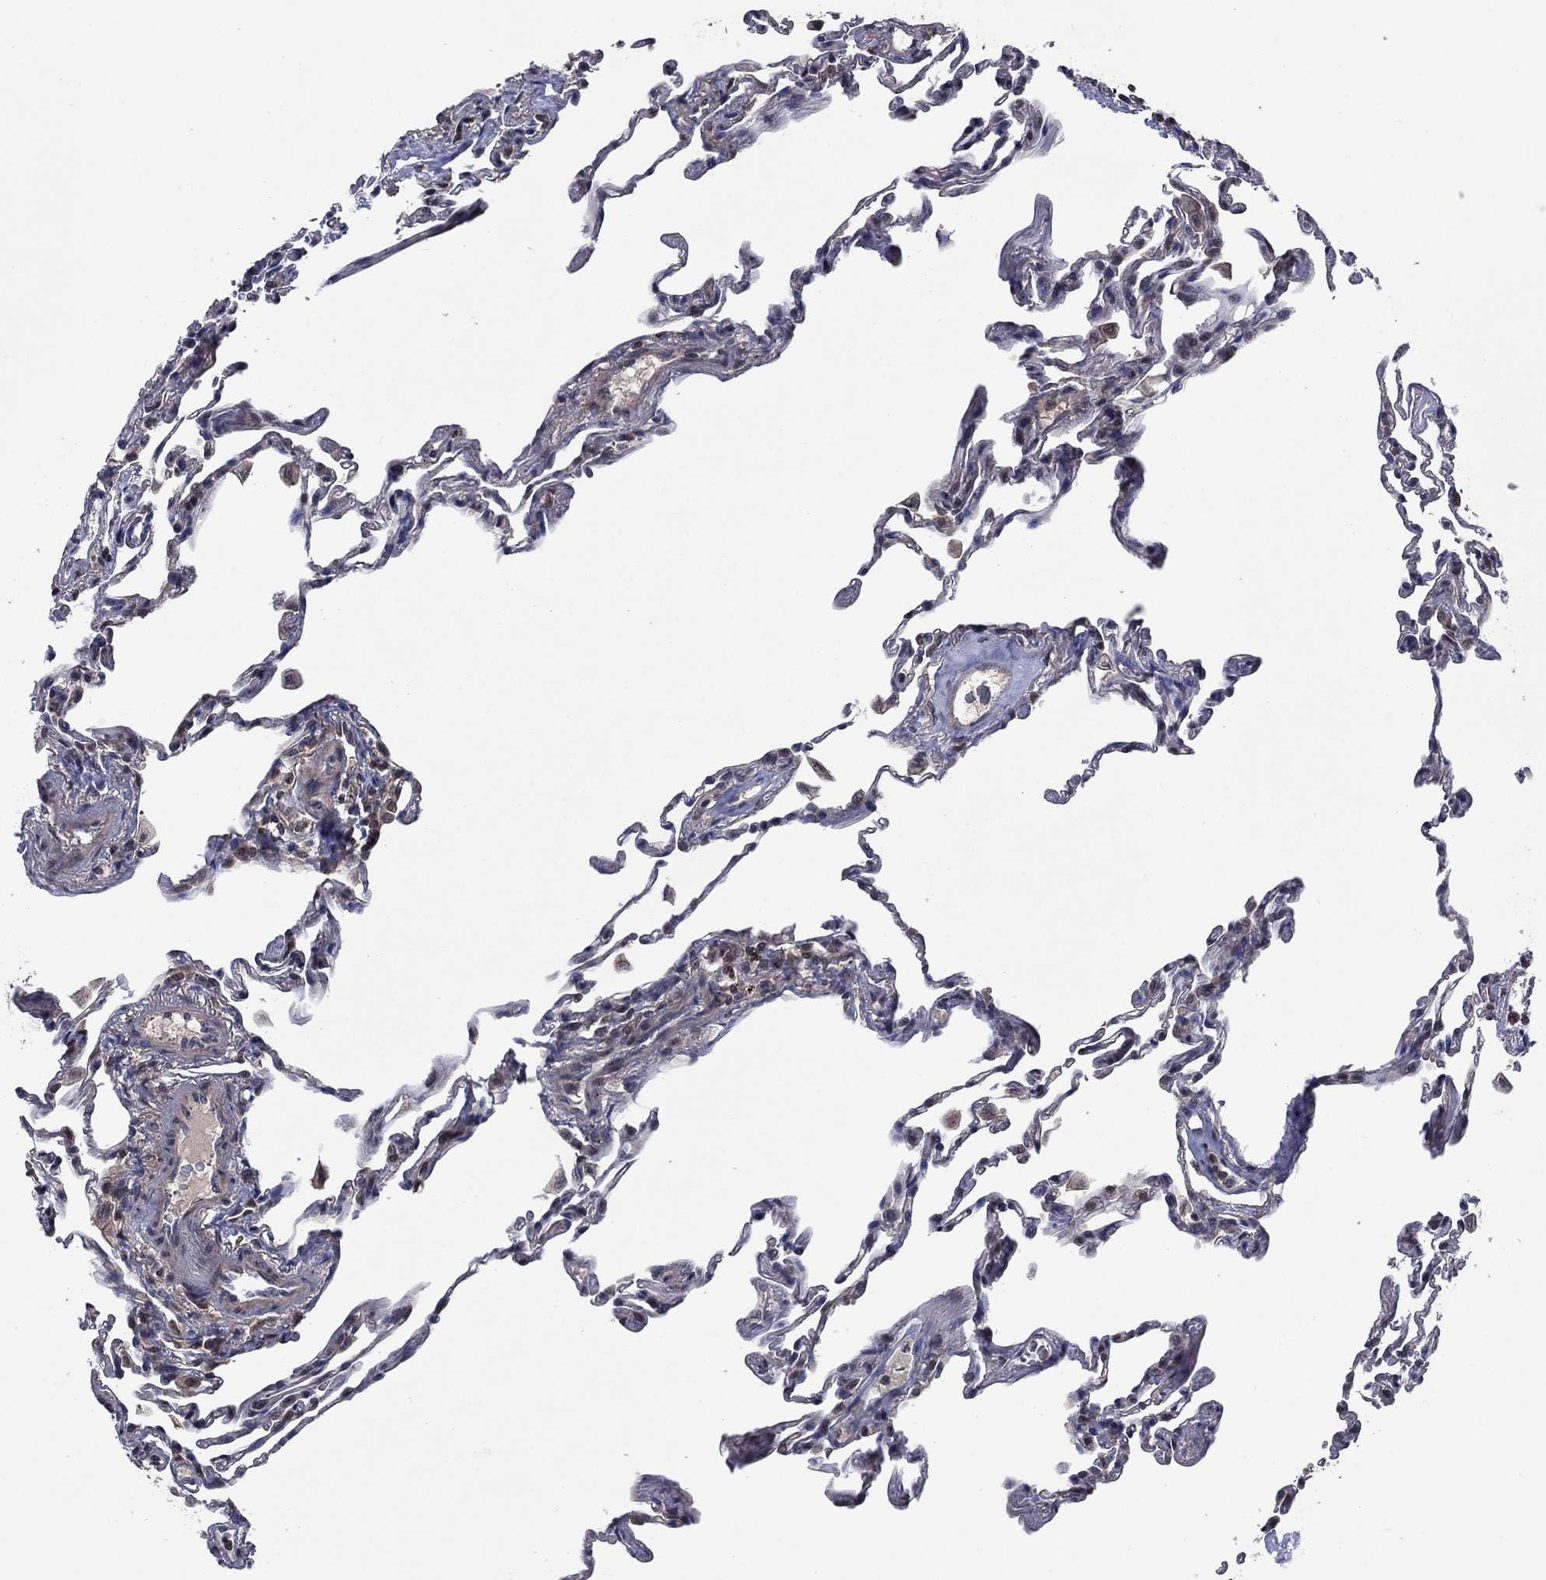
{"staining": {"intensity": "negative", "quantity": "none", "location": "none"}, "tissue": "lung", "cell_type": "Alveolar cells", "image_type": "normal", "snomed": [{"axis": "morphology", "description": "Normal tissue, NOS"}, {"axis": "topography", "description": "Lung"}], "caption": "The micrograph reveals no significant positivity in alveolar cells of lung.", "gene": "IAH1", "patient": {"sex": "female", "age": 57}}